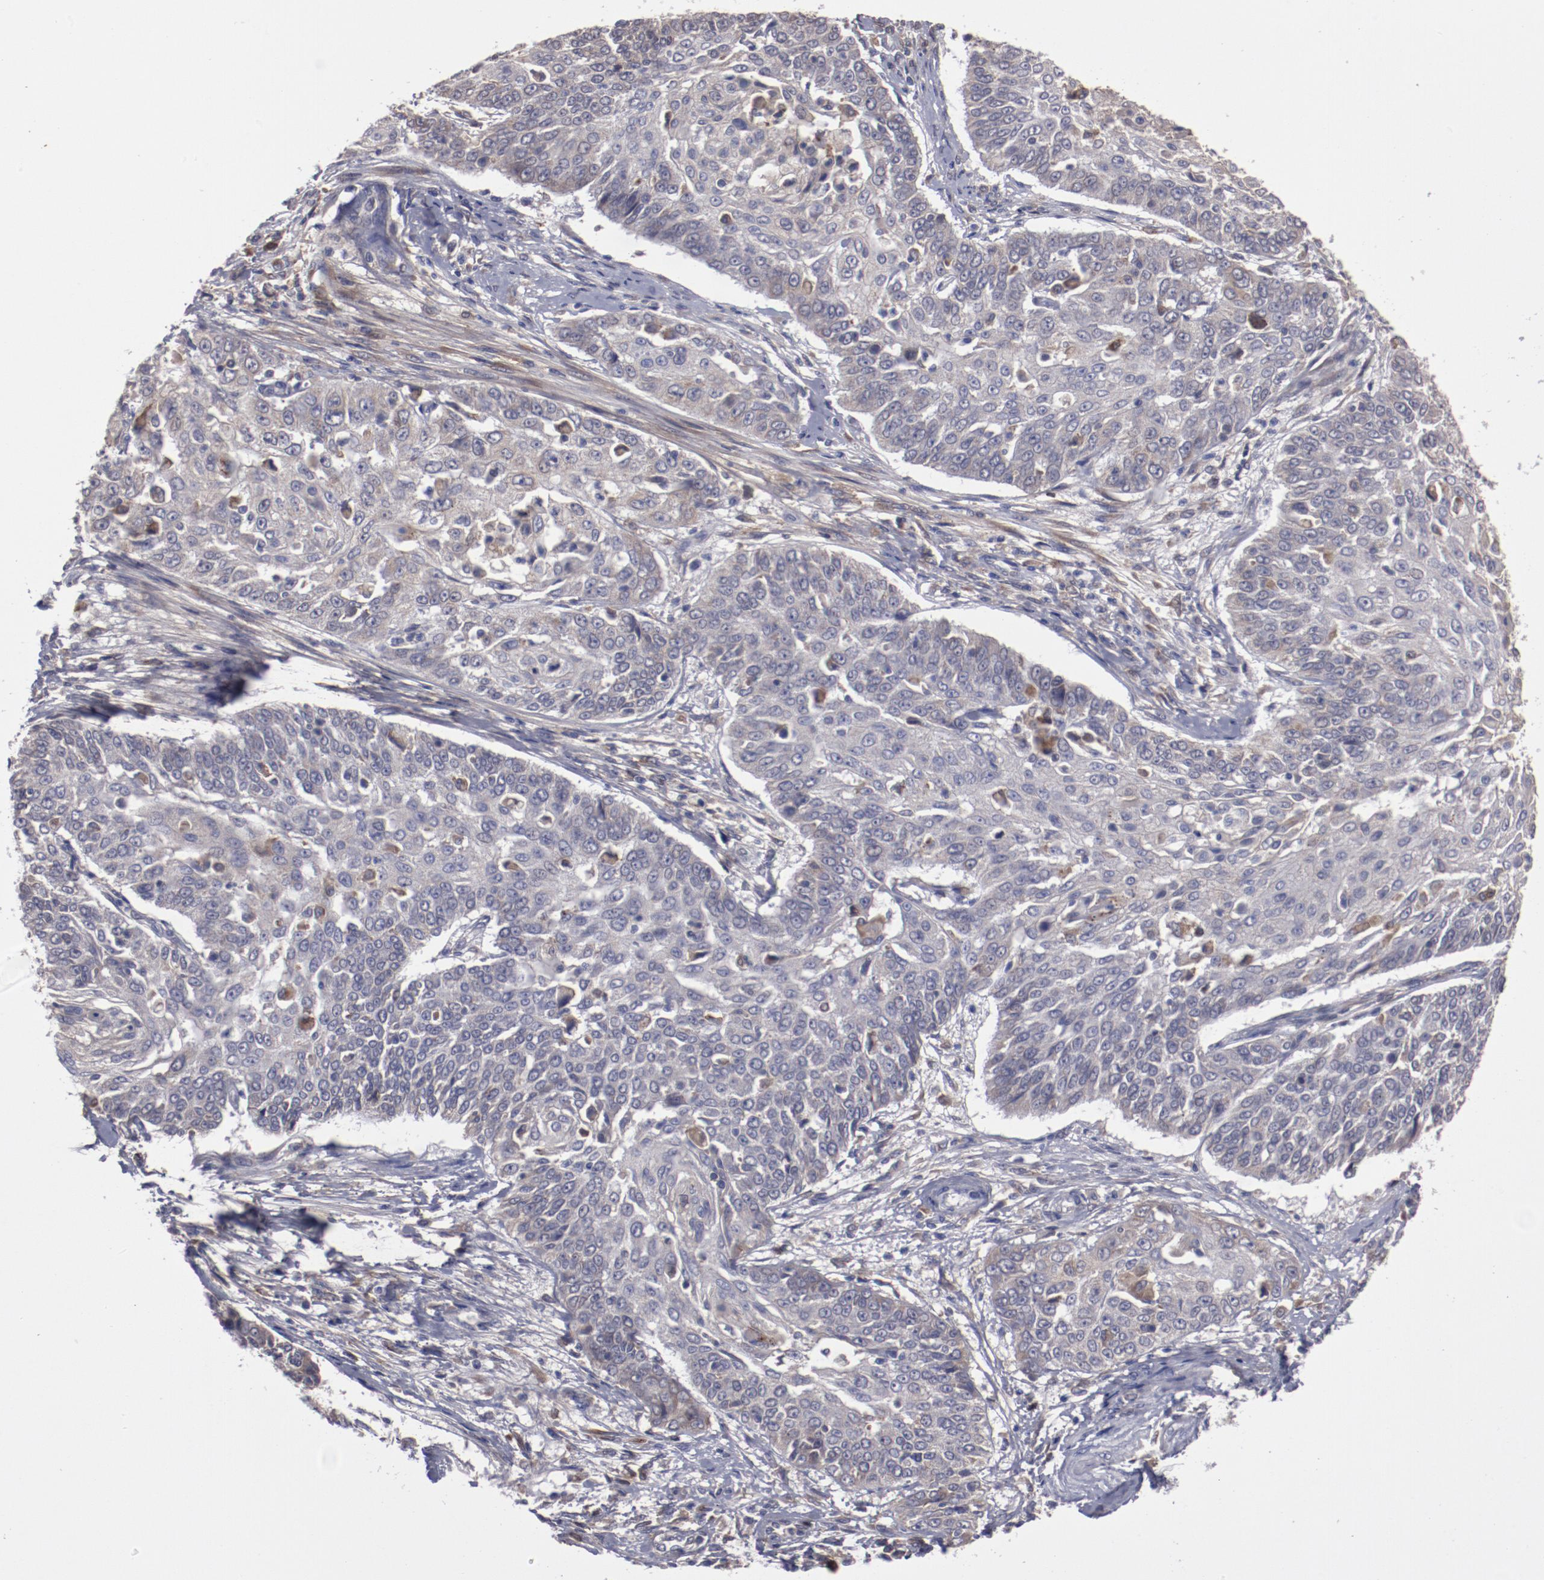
{"staining": {"intensity": "weak", "quantity": "25%-75%", "location": "cytoplasmic/membranous"}, "tissue": "cervical cancer", "cell_type": "Tumor cells", "image_type": "cancer", "snomed": [{"axis": "morphology", "description": "Squamous cell carcinoma, NOS"}, {"axis": "topography", "description": "Cervix"}], "caption": "This is an image of immunohistochemistry staining of squamous cell carcinoma (cervical), which shows weak expression in the cytoplasmic/membranous of tumor cells.", "gene": "IL12A", "patient": {"sex": "female", "age": 64}}